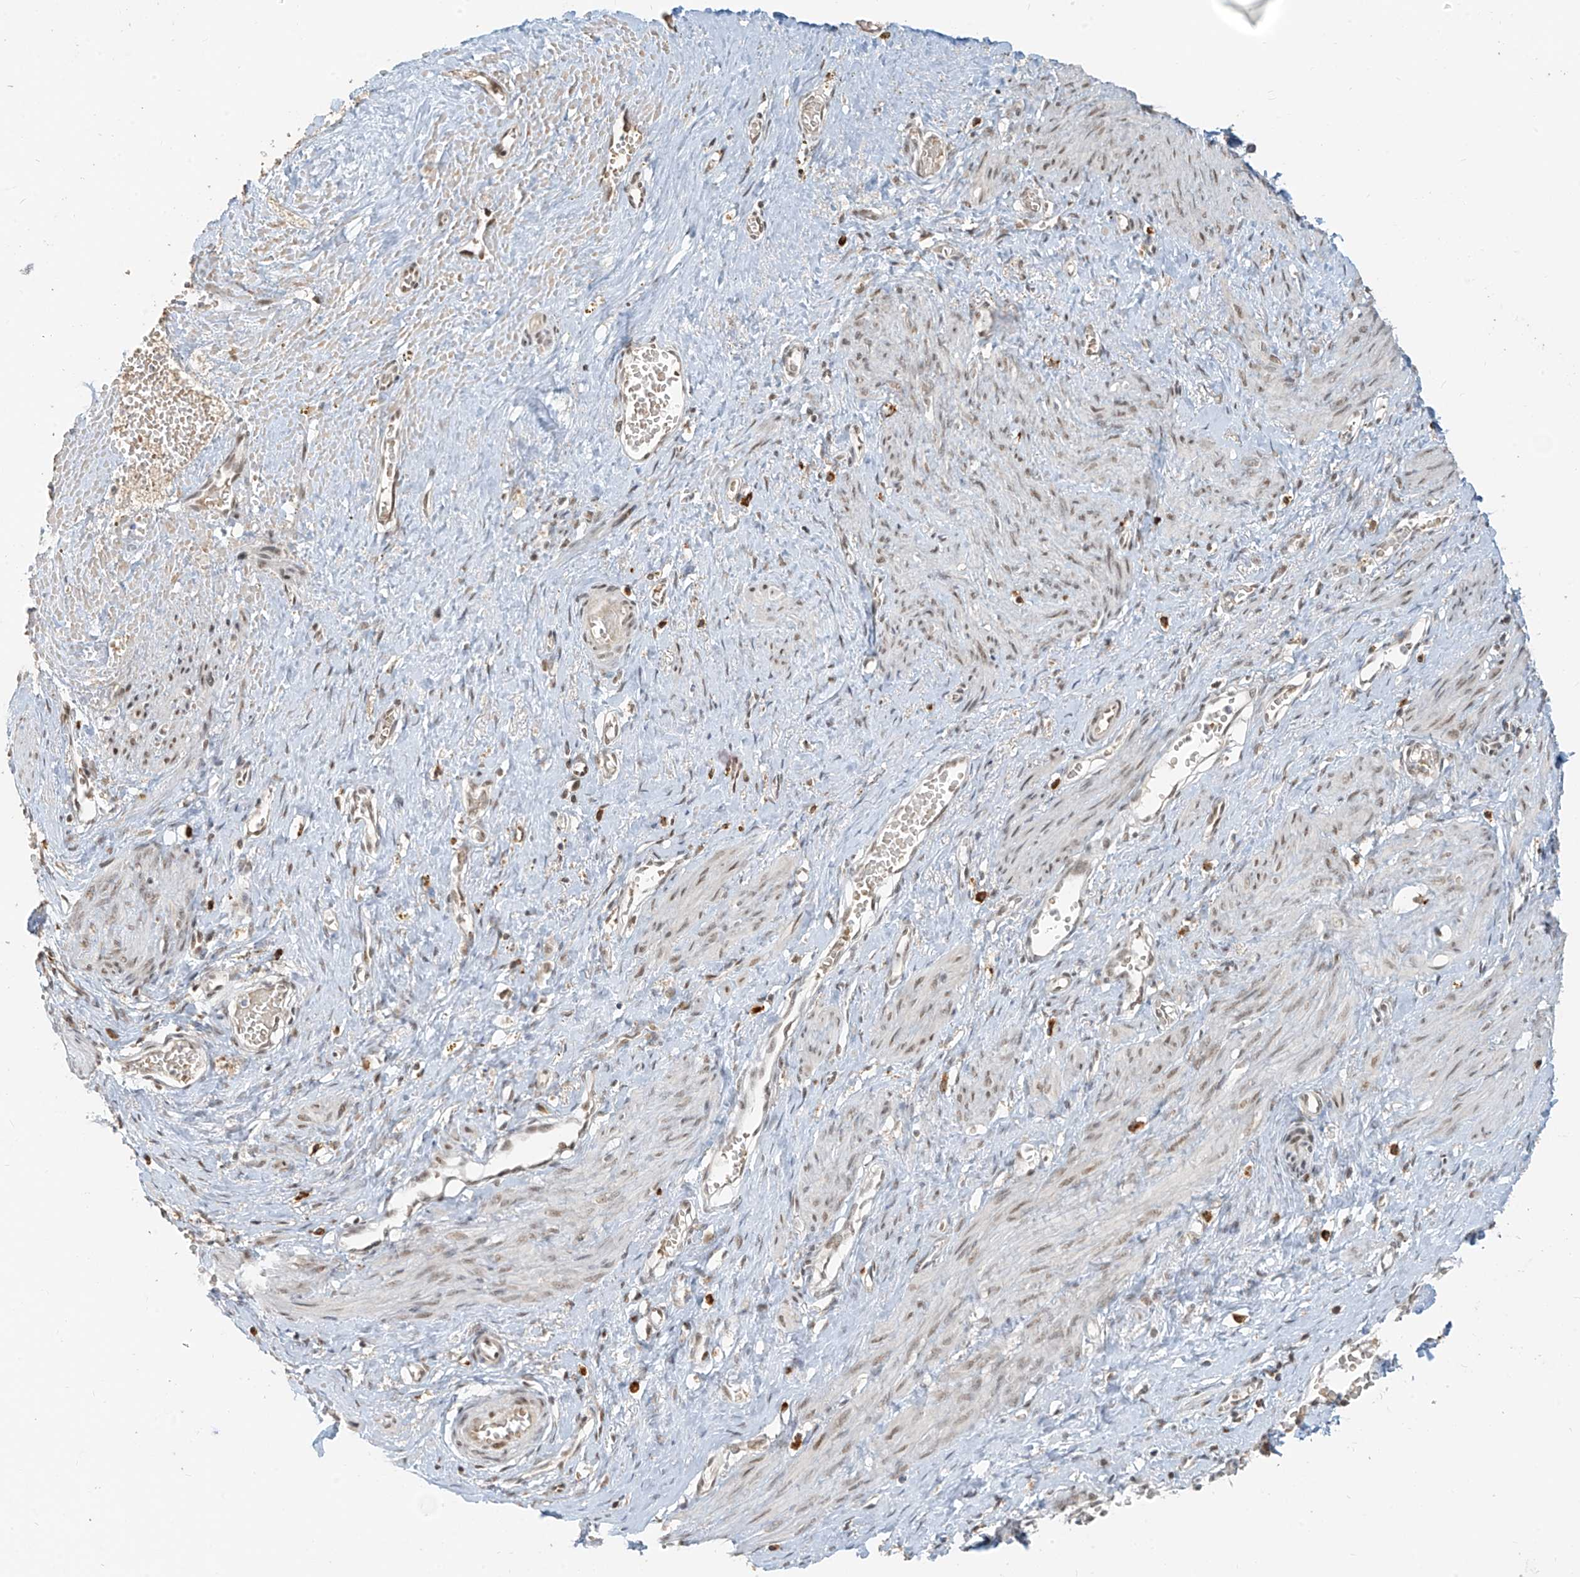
{"staining": {"intensity": "weak", "quantity": ">75%", "location": "nuclear"}, "tissue": "smooth muscle", "cell_type": "Smooth muscle cells", "image_type": "normal", "snomed": [{"axis": "morphology", "description": "Normal tissue, NOS"}, {"axis": "topography", "description": "Endometrium"}], "caption": "DAB immunohistochemical staining of benign smooth muscle displays weak nuclear protein positivity in about >75% of smooth muscle cells. The protein of interest is stained brown, and the nuclei are stained in blue (DAB IHC with brightfield microscopy, high magnification).", "gene": "ZMYM2", "patient": {"sex": "female", "age": 33}}